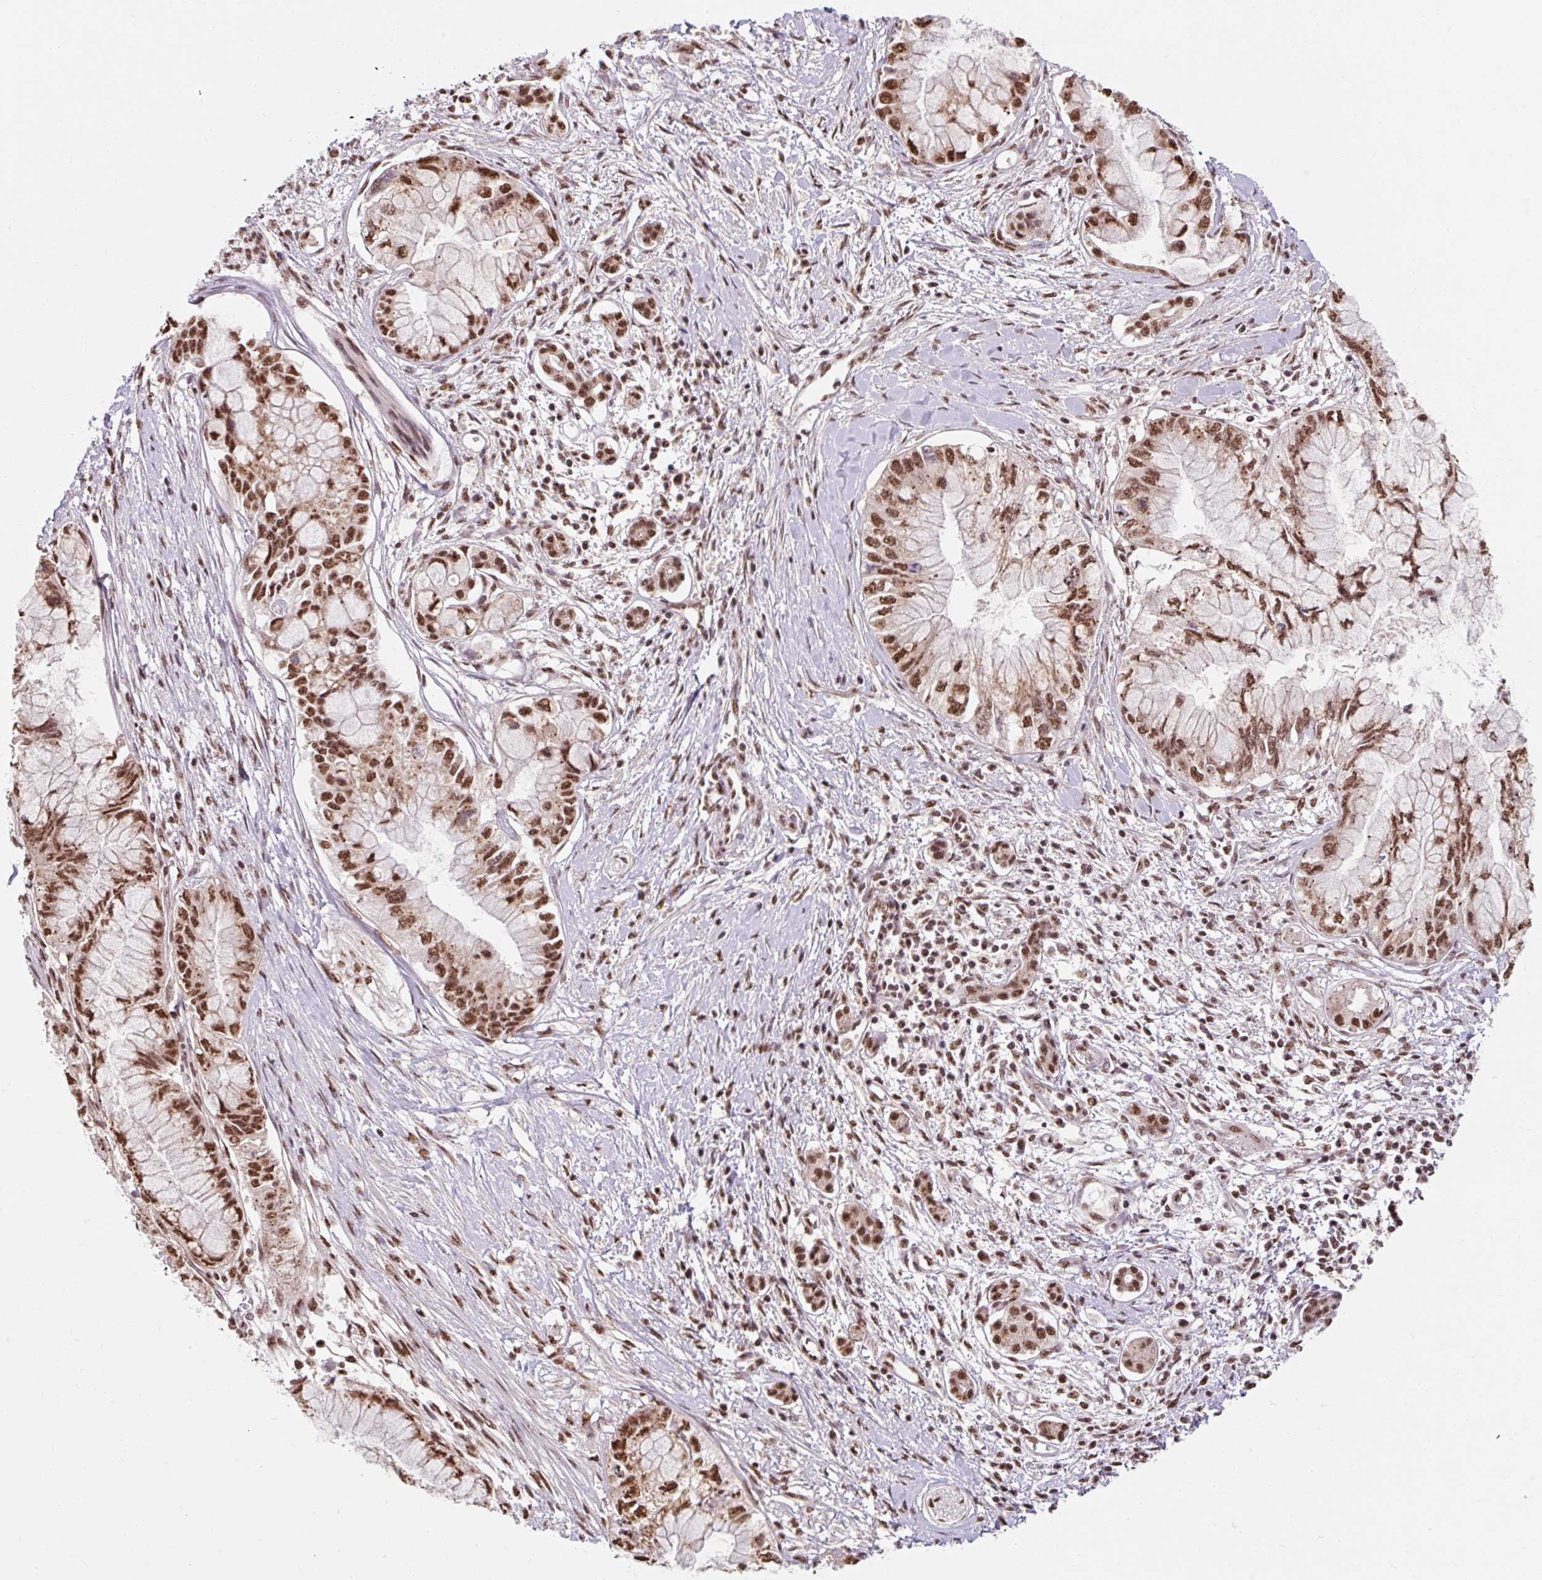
{"staining": {"intensity": "strong", "quantity": ">75%", "location": "nuclear"}, "tissue": "pancreatic cancer", "cell_type": "Tumor cells", "image_type": "cancer", "snomed": [{"axis": "morphology", "description": "Adenocarcinoma, NOS"}, {"axis": "topography", "description": "Pancreas"}], "caption": "Immunohistochemical staining of human pancreatic cancer (adenocarcinoma) reveals high levels of strong nuclear protein positivity in about >75% of tumor cells.", "gene": "BICRA", "patient": {"sex": "male", "age": 48}}